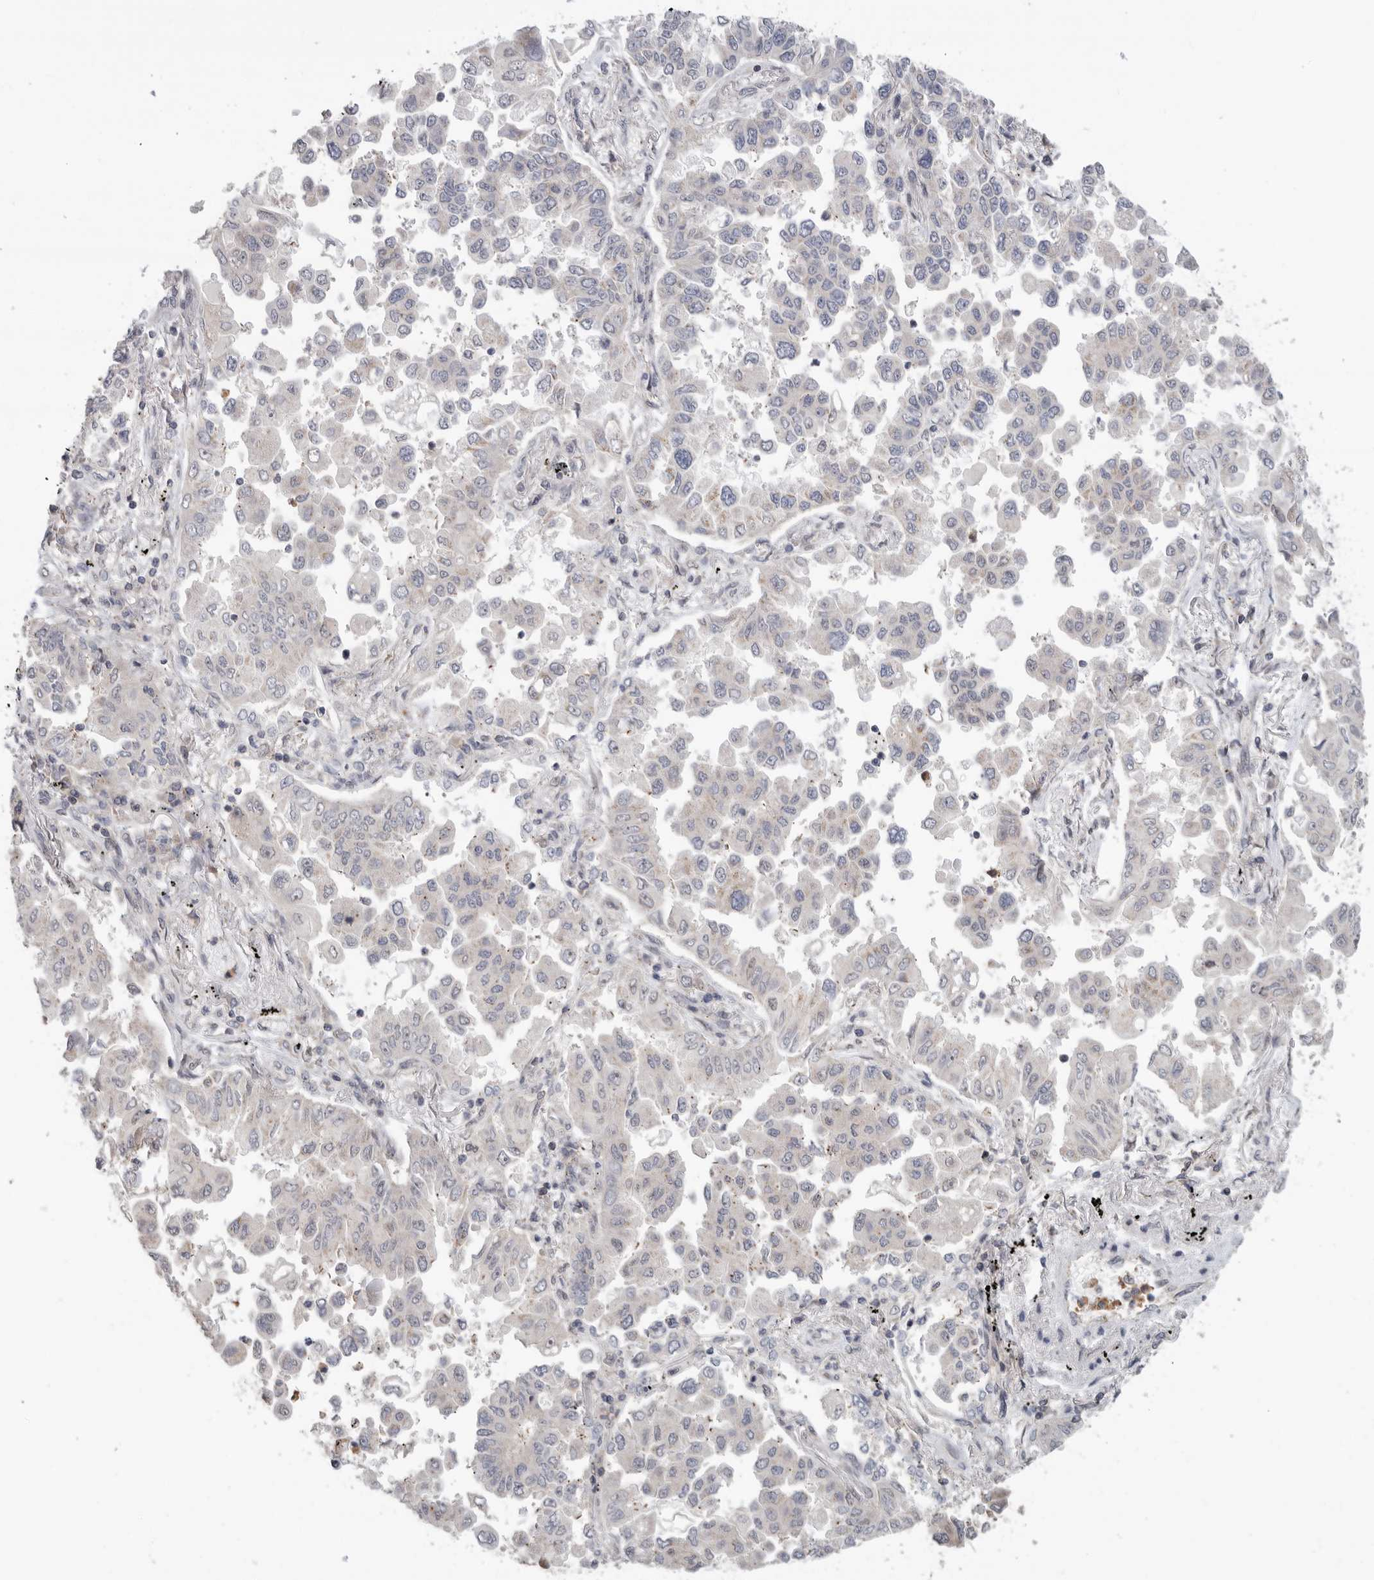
{"staining": {"intensity": "negative", "quantity": "none", "location": "none"}, "tissue": "lung cancer", "cell_type": "Tumor cells", "image_type": "cancer", "snomed": [{"axis": "morphology", "description": "Adenocarcinoma, NOS"}, {"axis": "topography", "description": "Lung"}], "caption": "IHC histopathology image of neoplastic tissue: human adenocarcinoma (lung) stained with DAB (3,3'-diaminobenzidine) exhibits no significant protein expression in tumor cells.", "gene": "KLK5", "patient": {"sex": "female", "age": 67}}